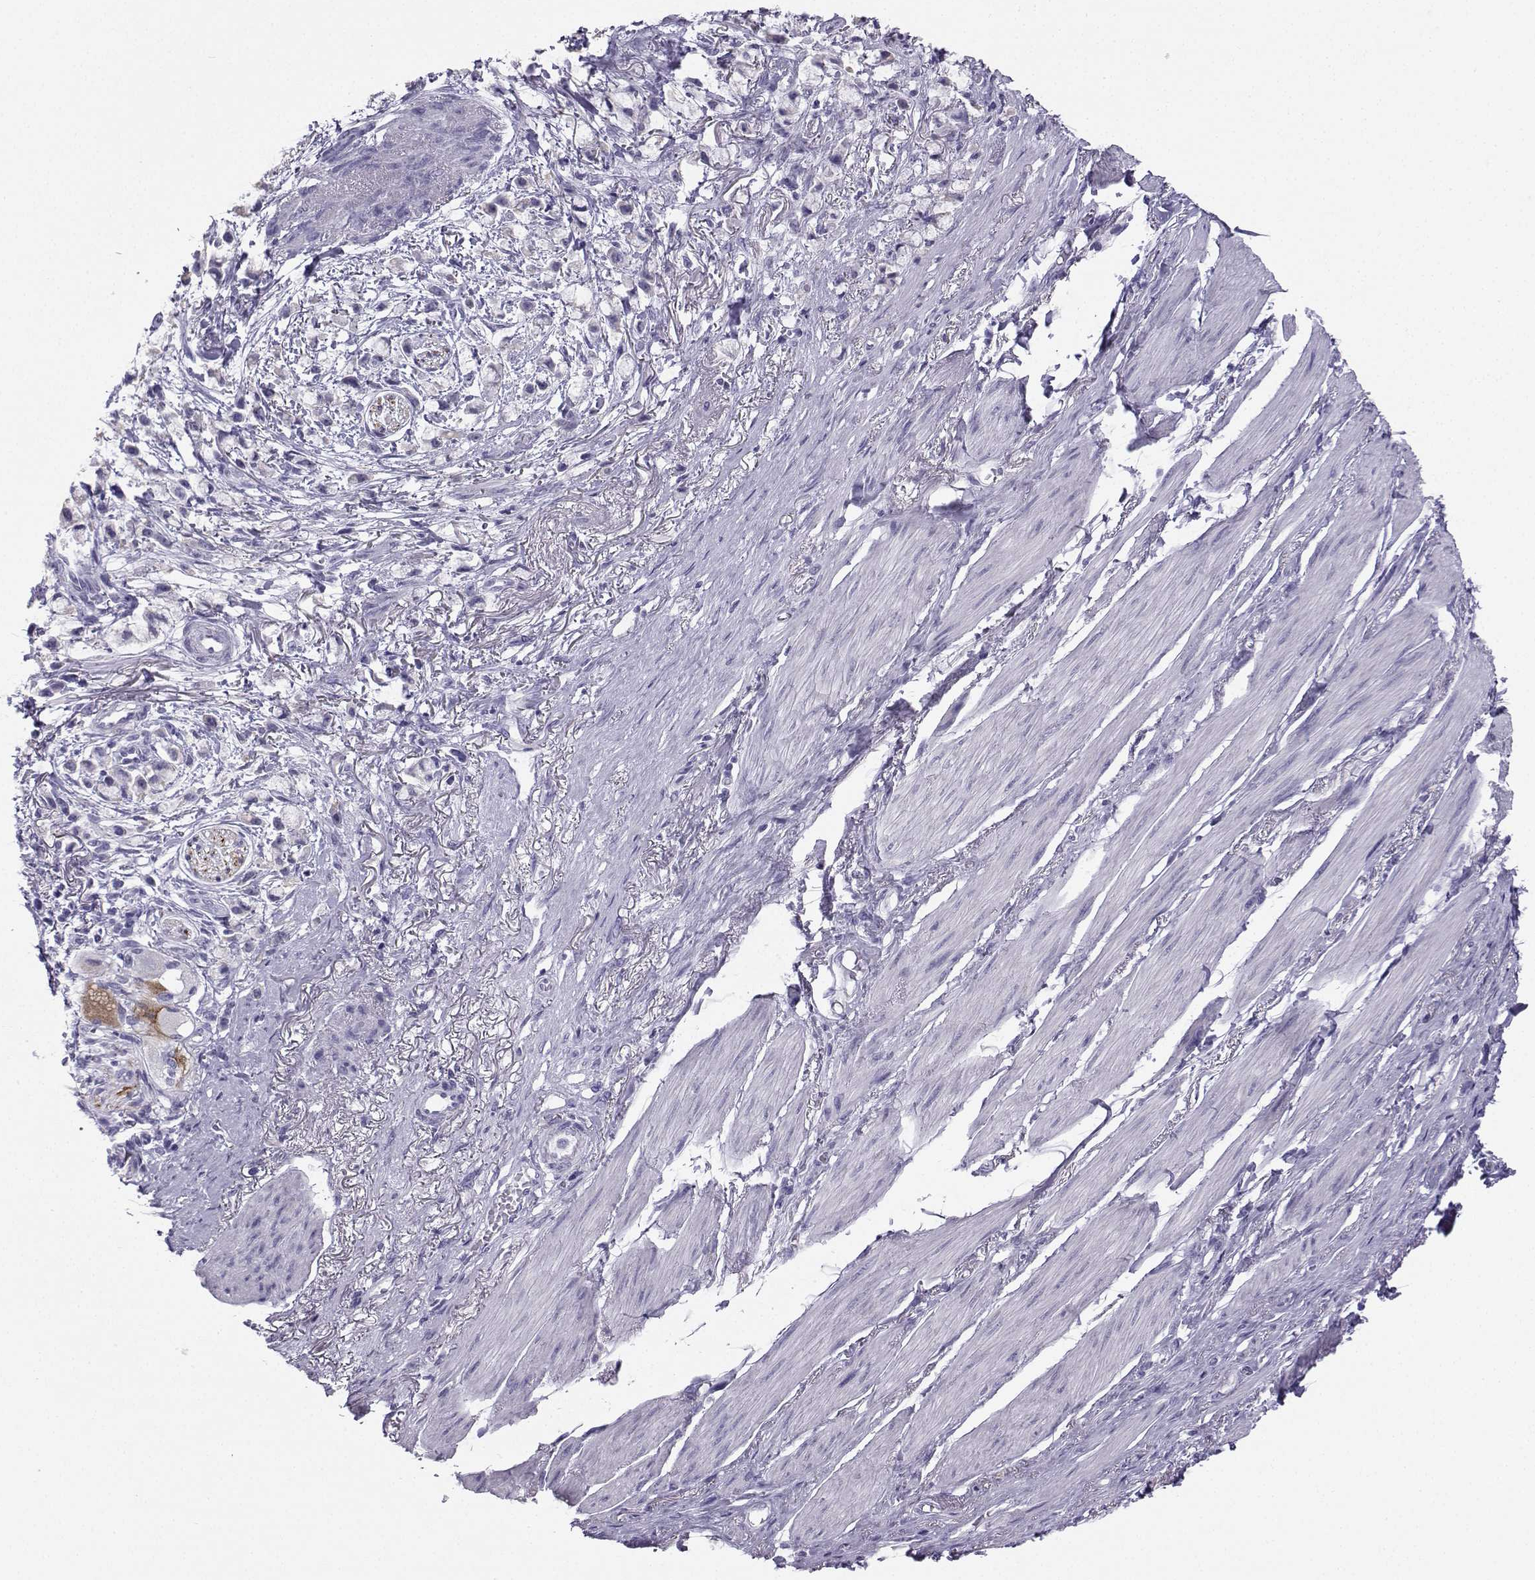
{"staining": {"intensity": "negative", "quantity": "none", "location": "none"}, "tissue": "stomach cancer", "cell_type": "Tumor cells", "image_type": "cancer", "snomed": [{"axis": "morphology", "description": "Adenocarcinoma, NOS"}, {"axis": "topography", "description": "Stomach"}], "caption": "This is a image of IHC staining of stomach cancer, which shows no positivity in tumor cells.", "gene": "NEFL", "patient": {"sex": "female", "age": 81}}